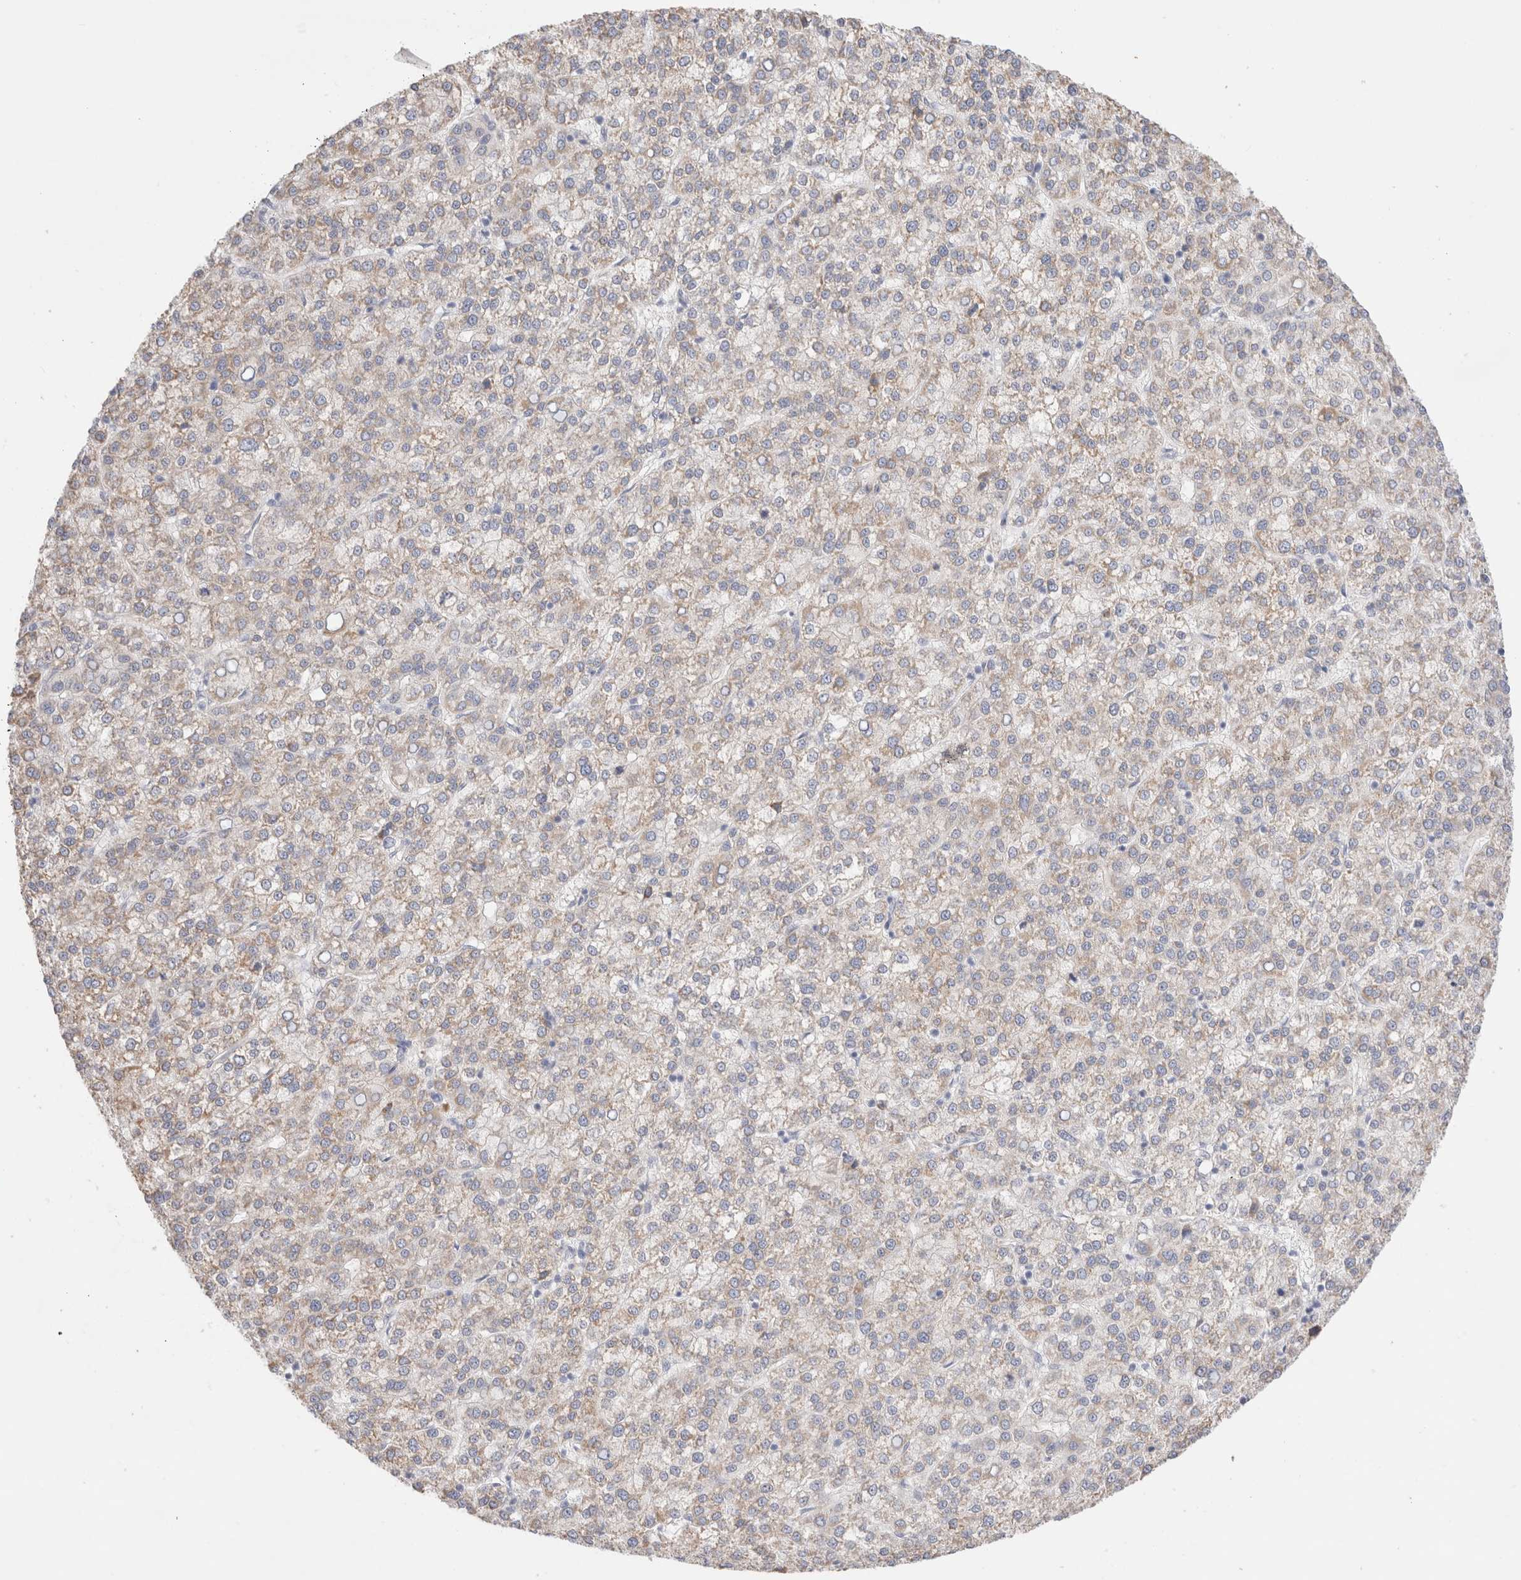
{"staining": {"intensity": "weak", "quantity": ">75%", "location": "cytoplasmic/membranous"}, "tissue": "liver cancer", "cell_type": "Tumor cells", "image_type": "cancer", "snomed": [{"axis": "morphology", "description": "Carcinoma, Hepatocellular, NOS"}, {"axis": "topography", "description": "Liver"}], "caption": "Liver cancer was stained to show a protein in brown. There is low levels of weak cytoplasmic/membranous positivity in approximately >75% of tumor cells.", "gene": "SPATA20", "patient": {"sex": "female", "age": 58}}